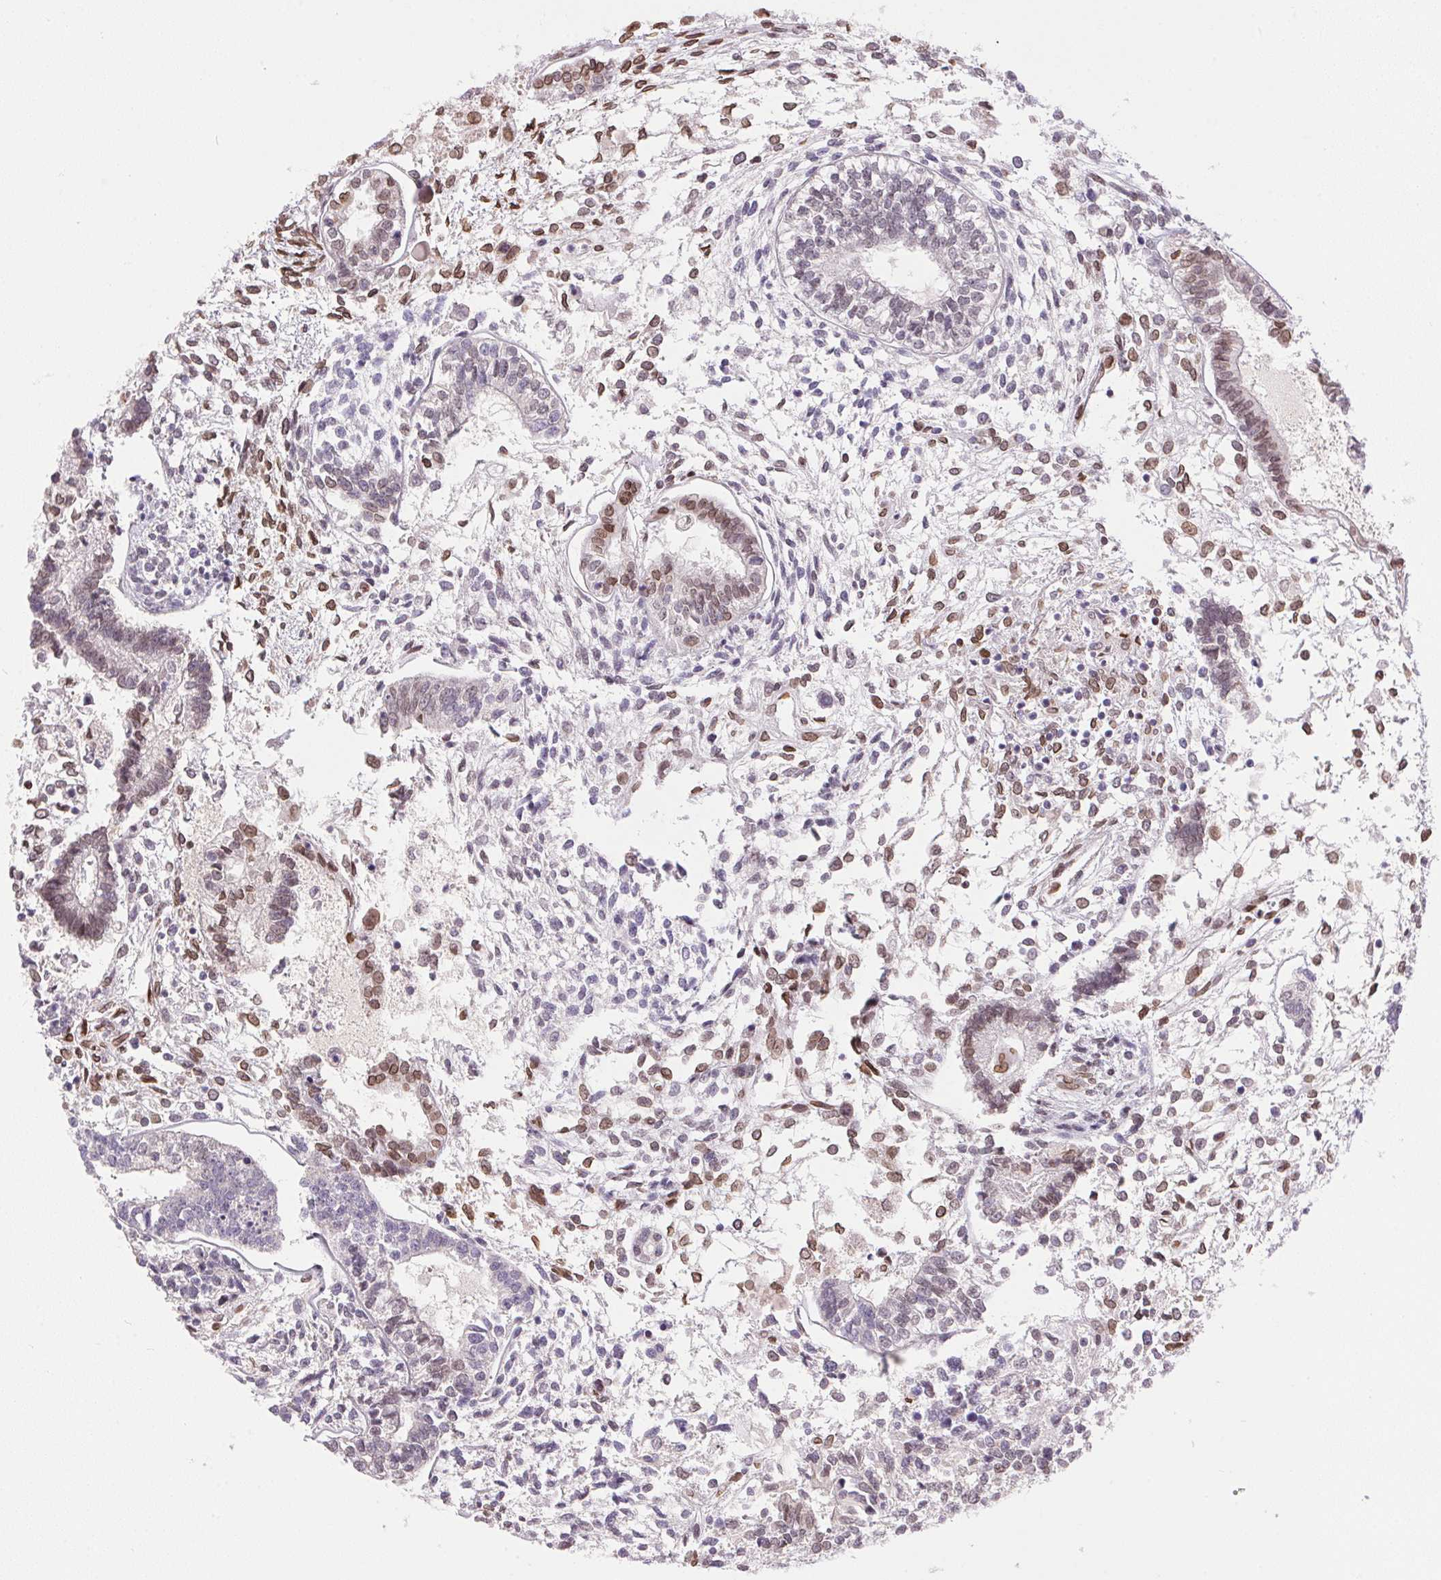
{"staining": {"intensity": "weak", "quantity": "25%-75%", "location": "nuclear"}, "tissue": "testis cancer", "cell_type": "Tumor cells", "image_type": "cancer", "snomed": [{"axis": "morphology", "description": "Carcinoma, Embryonal, NOS"}, {"axis": "topography", "description": "Testis"}], "caption": "A brown stain labels weak nuclear positivity of a protein in human testis cancer (embryonal carcinoma) tumor cells. (Brightfield microscopy of DAB IHC at high magnification).", "gene": "TMEM175", "patient": {"sex": "male", "age": 37}}